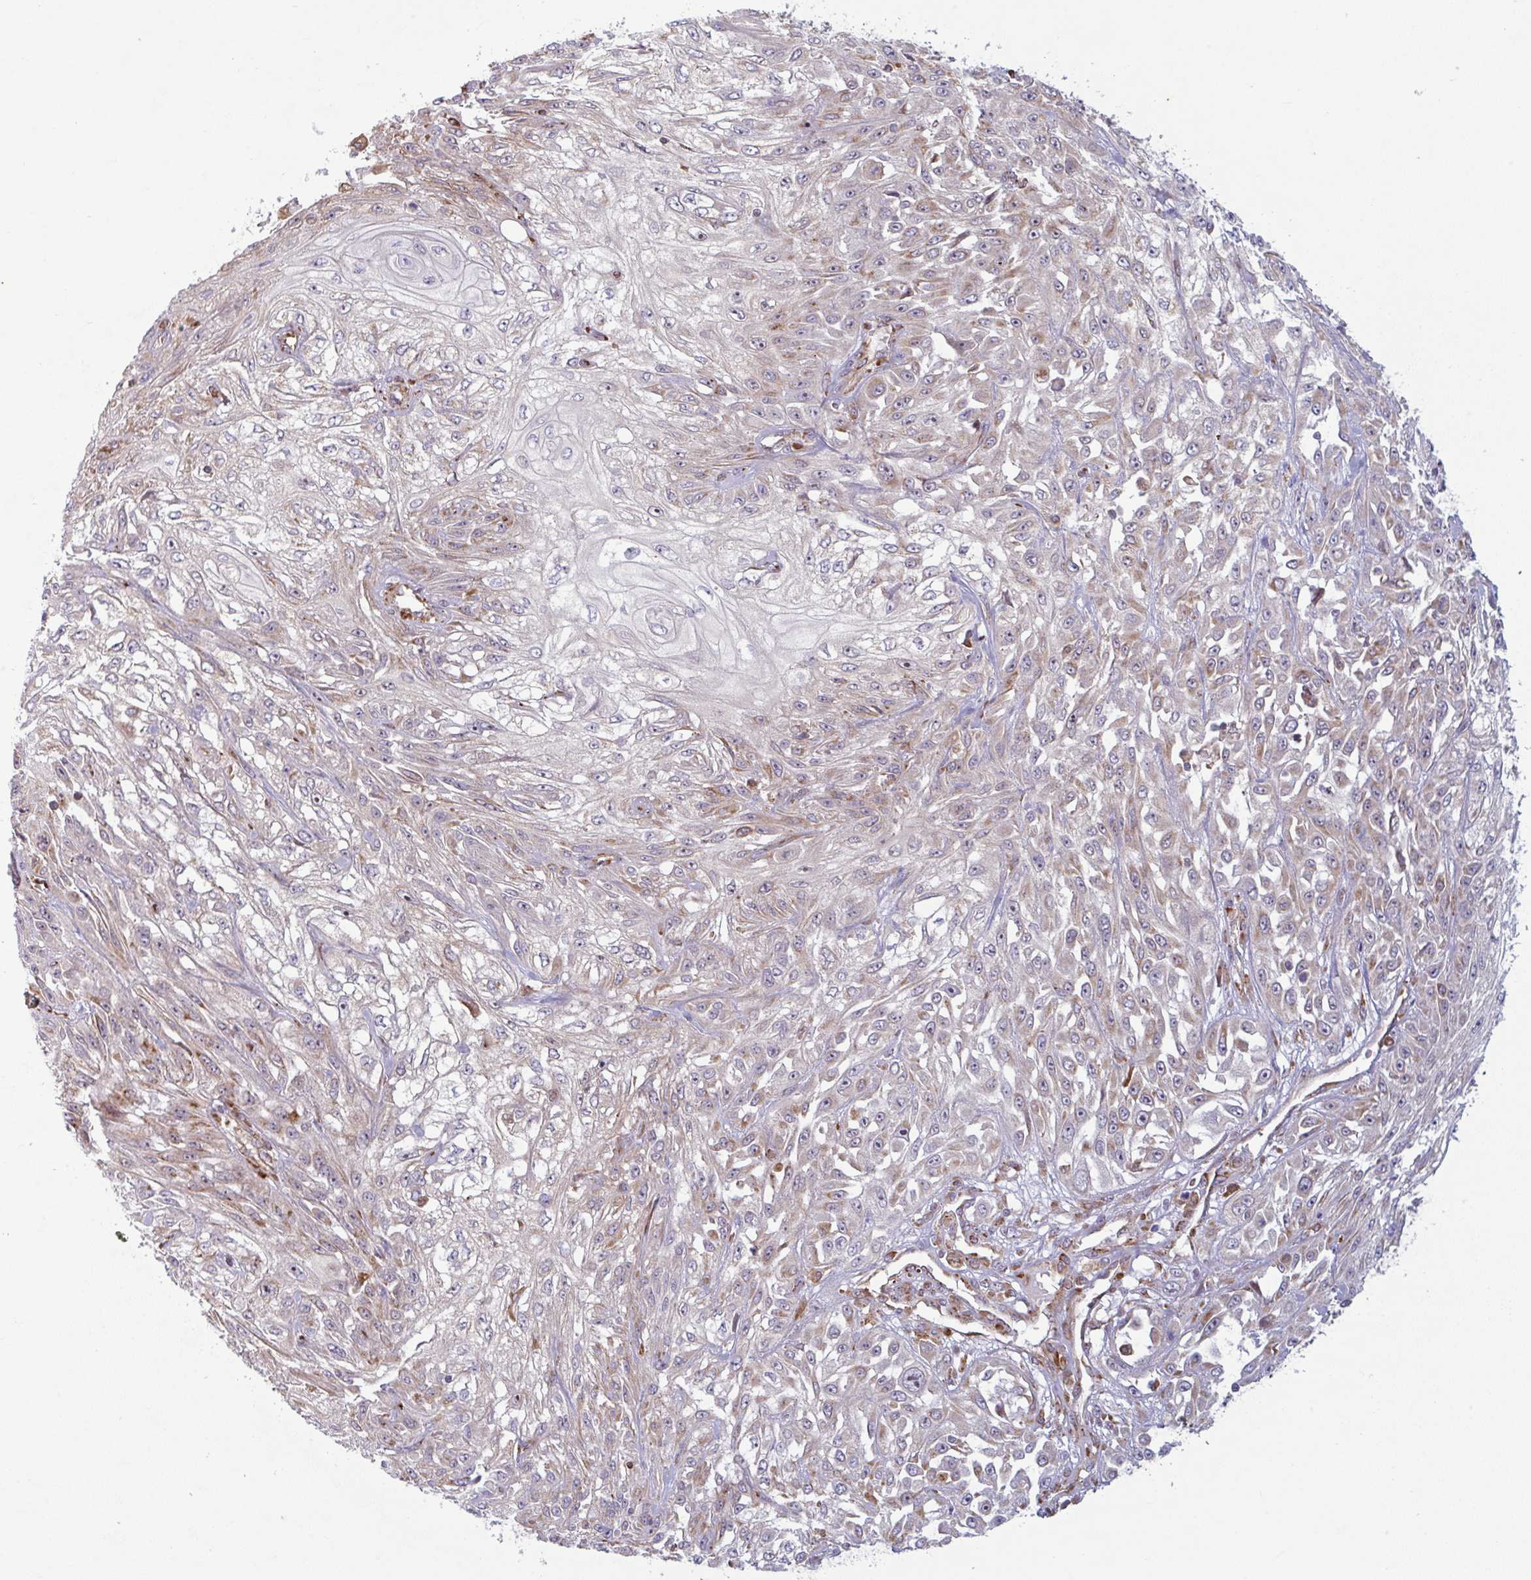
{"staining": {"intensity": "moderate", "quantity": "<25%", "location": "cytoplasmic/membranous"}, "tissue": "skin cancer", "cell_type": "Tumor cells", "image_type": "cancer", "snomed": [{"axis": "morphology", "description": "Squamous cell carcinoma, NOS"}, {"axis": "morphology", "description": "Squamous cell carcinoma, metastatic, NOS"}, {"axis": "topography", "description": "Skin"}, {"axis": "topography", "description": "Lymph node"}], "caption": "Immunohistochemistry photomicrograph of human skin squamous cell carcinoma stained for a protein (brown), which displays low levels of moderate cytoplasmic/membranous positivity in about <25% of tumor cells.", "gene": "RIT1", "patient": {"sex": "male", "age": 75}}